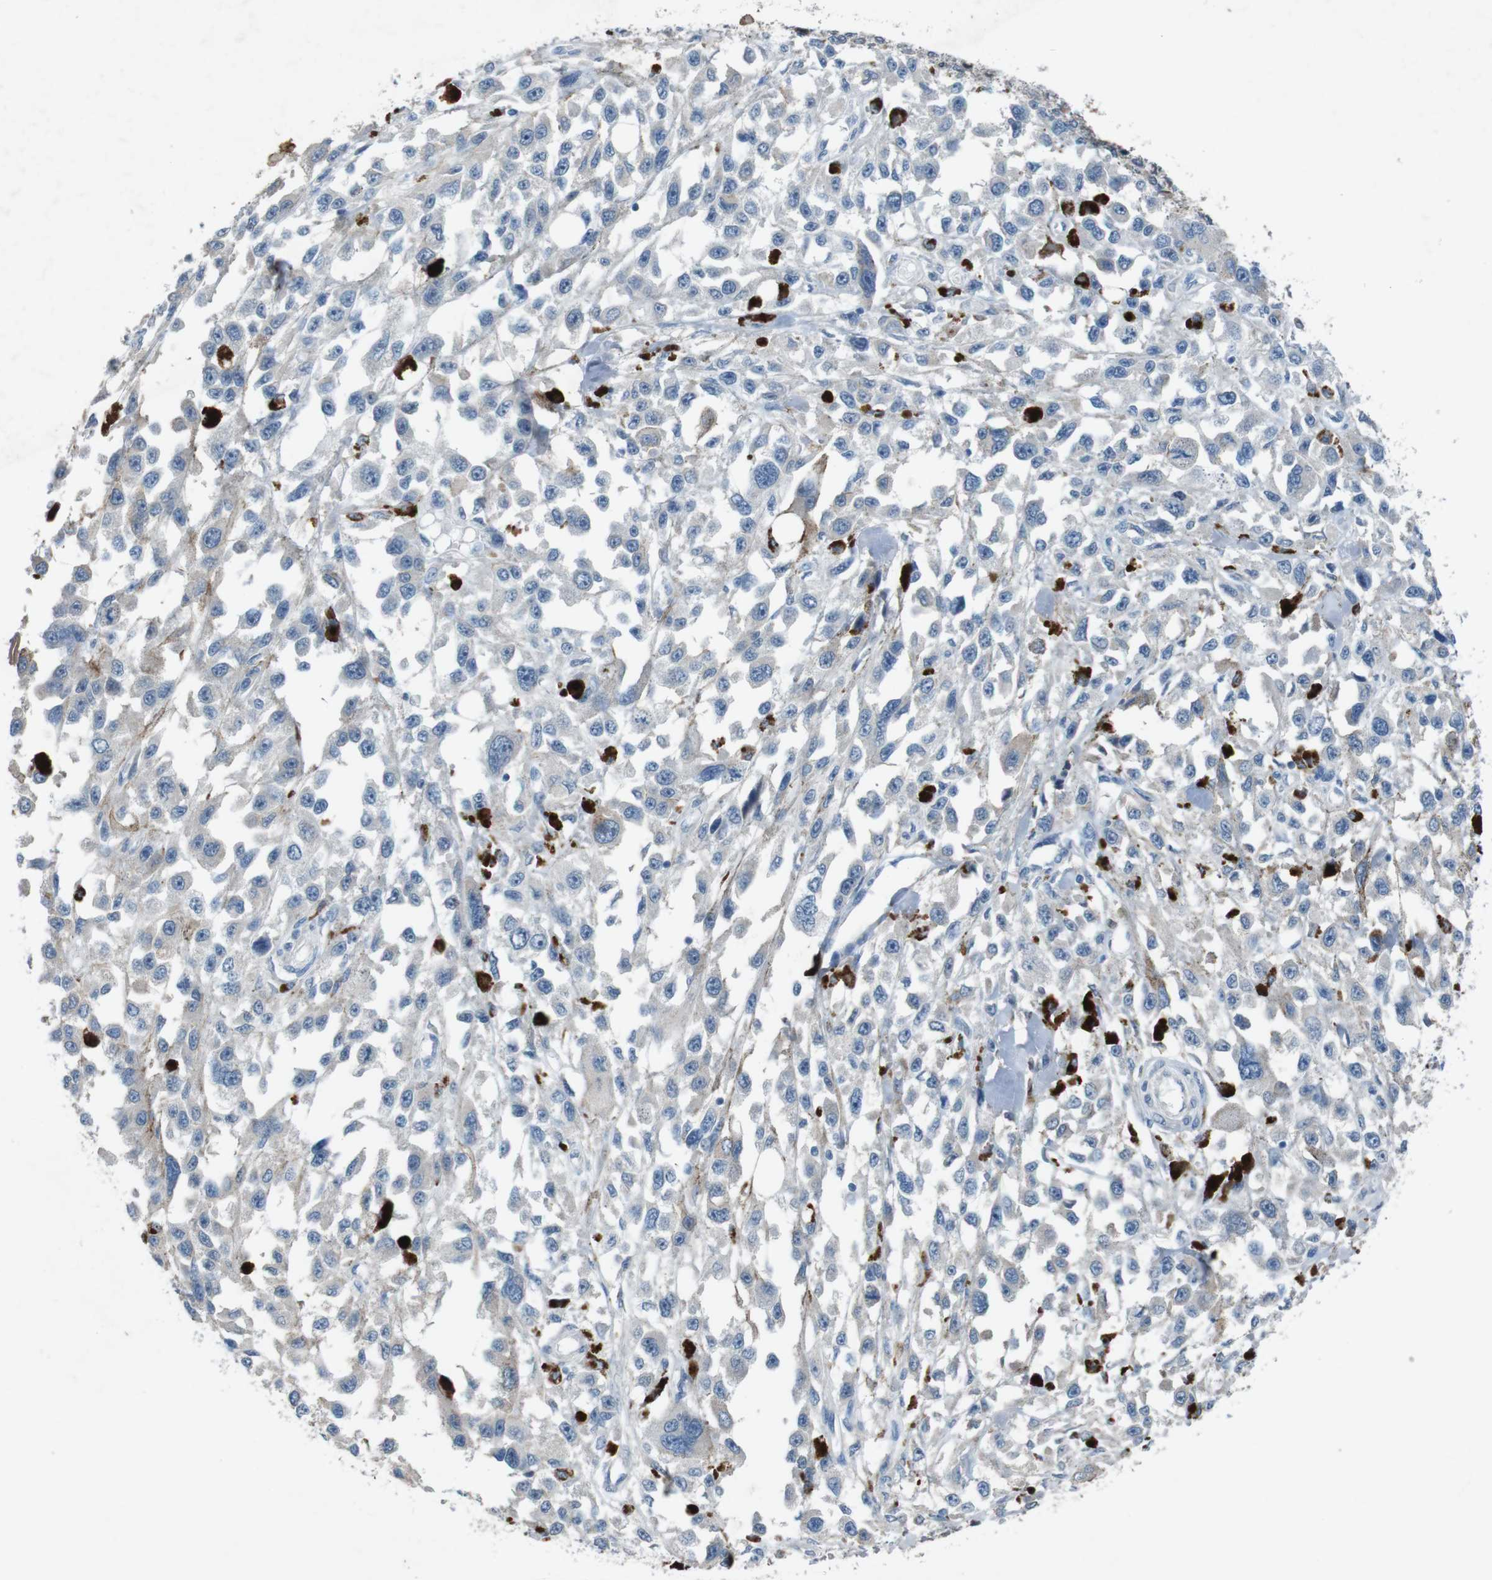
{"staining": {"intensity": "negative", "quantity": "none", "location": "none"}, "tissue": "melanoma", "cell_type": "Tumor cells", "image_type": "cancer", "snomed": [{"axis": "morphology", "description": "Malignant melanoma, Metastatic site"}, {"axis": "topography", "description": "Lymph node"}], "caption": "Immunohistochemistry of malignant melanoma (metastatic site) exhibits no positivity in tumor cells. (Immunohistochemistry (ihc), brightfield microscopy, high magnification).", "gene": "MOGAT3", "patient": {"sex": "male", "age": 59}}